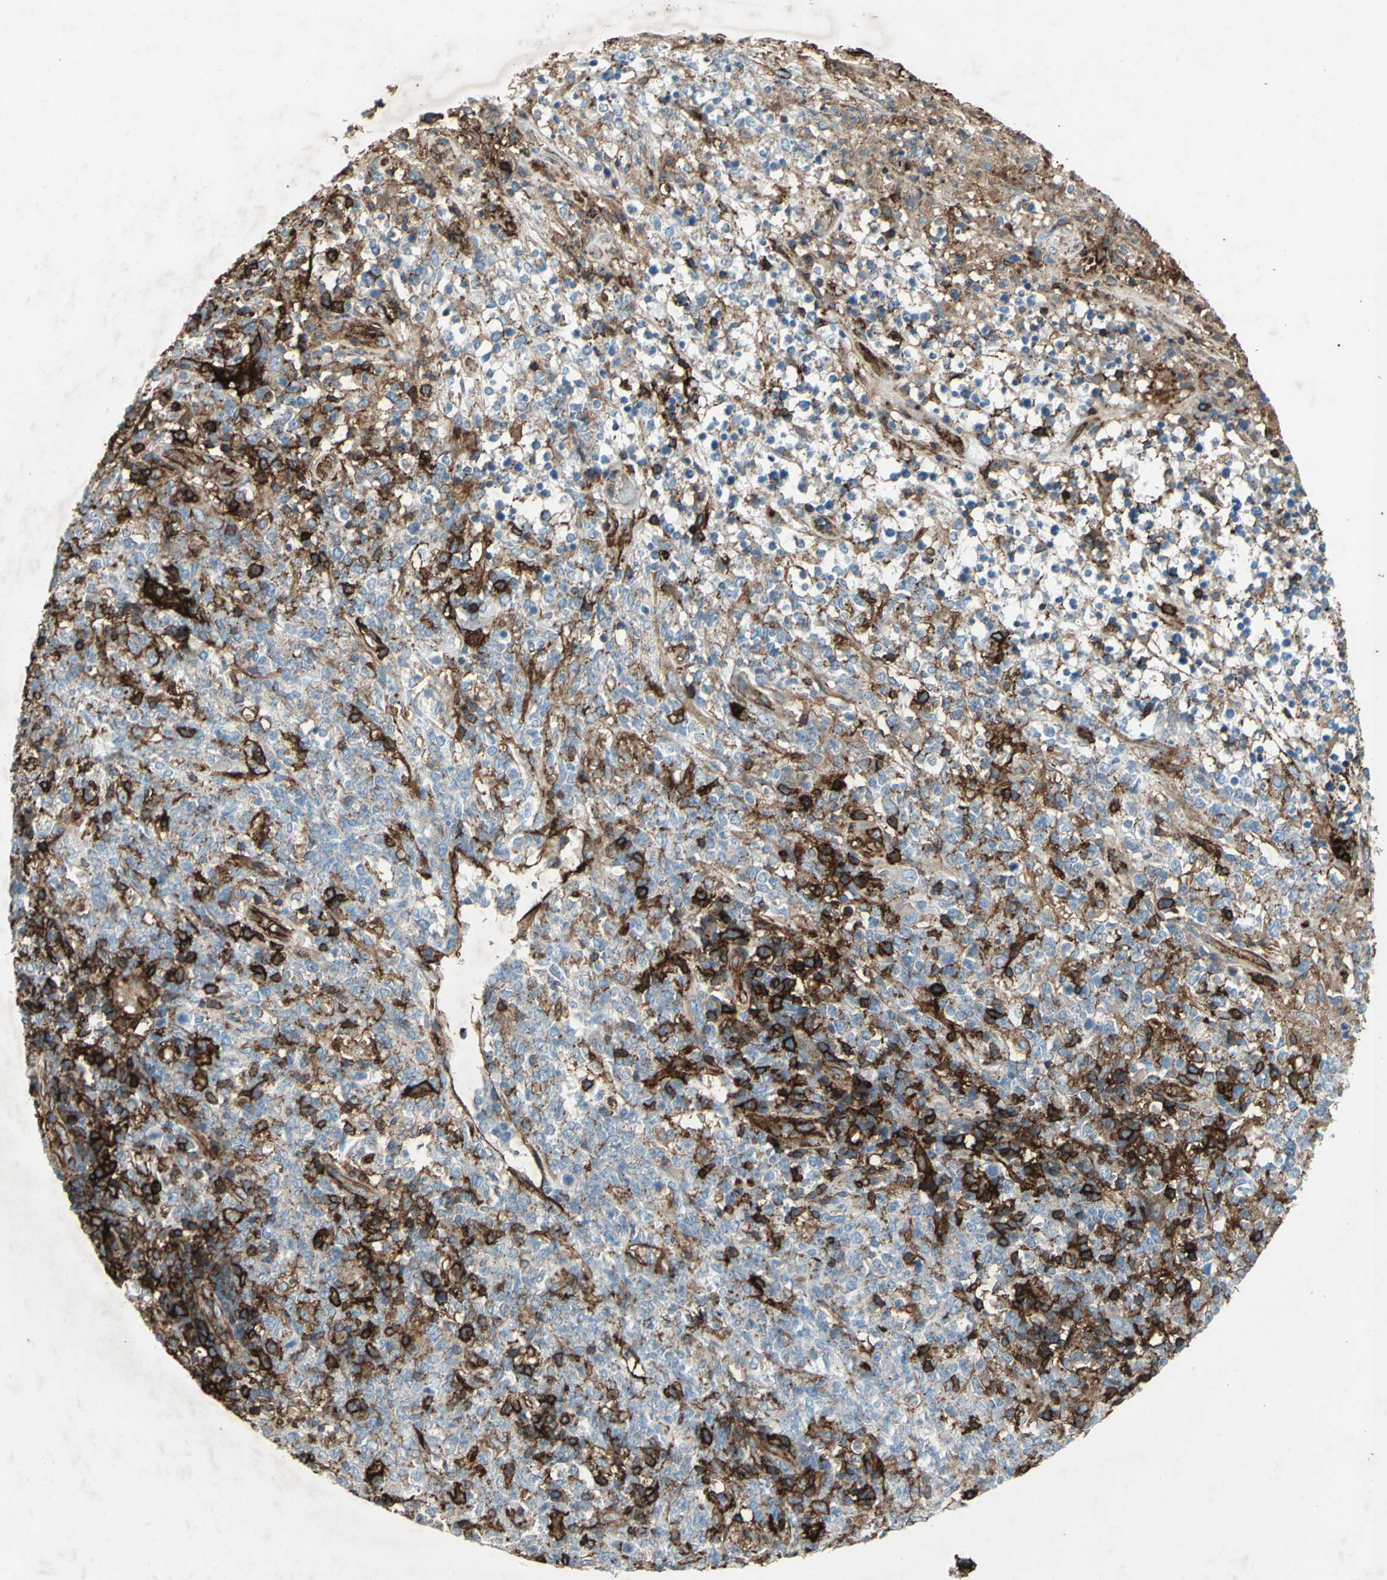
{"staining": {"intensity": "strong", "quantity": "25%-75%", "location": "cytoplasmic/membranous"}, "tissue": "lymphoma", "cell_type": "Tumor cells", "image_type": "cancer", "snomed": [{"axis": "morphology", "description": "Malignant lymphoma, non-Hodgkin's type, High grade"}, {"axis": "topography", "description": "Lymph node"}], "caption": "This image displays lymphoma stained with IHC to label a protein in brown. The cytoplasmic/membranous of tumor cells show strong positivity for the protein. Nuclei are counter-stained blue.", "gene": "CCR6", "patient": {"sex": "female", "age": 84}}